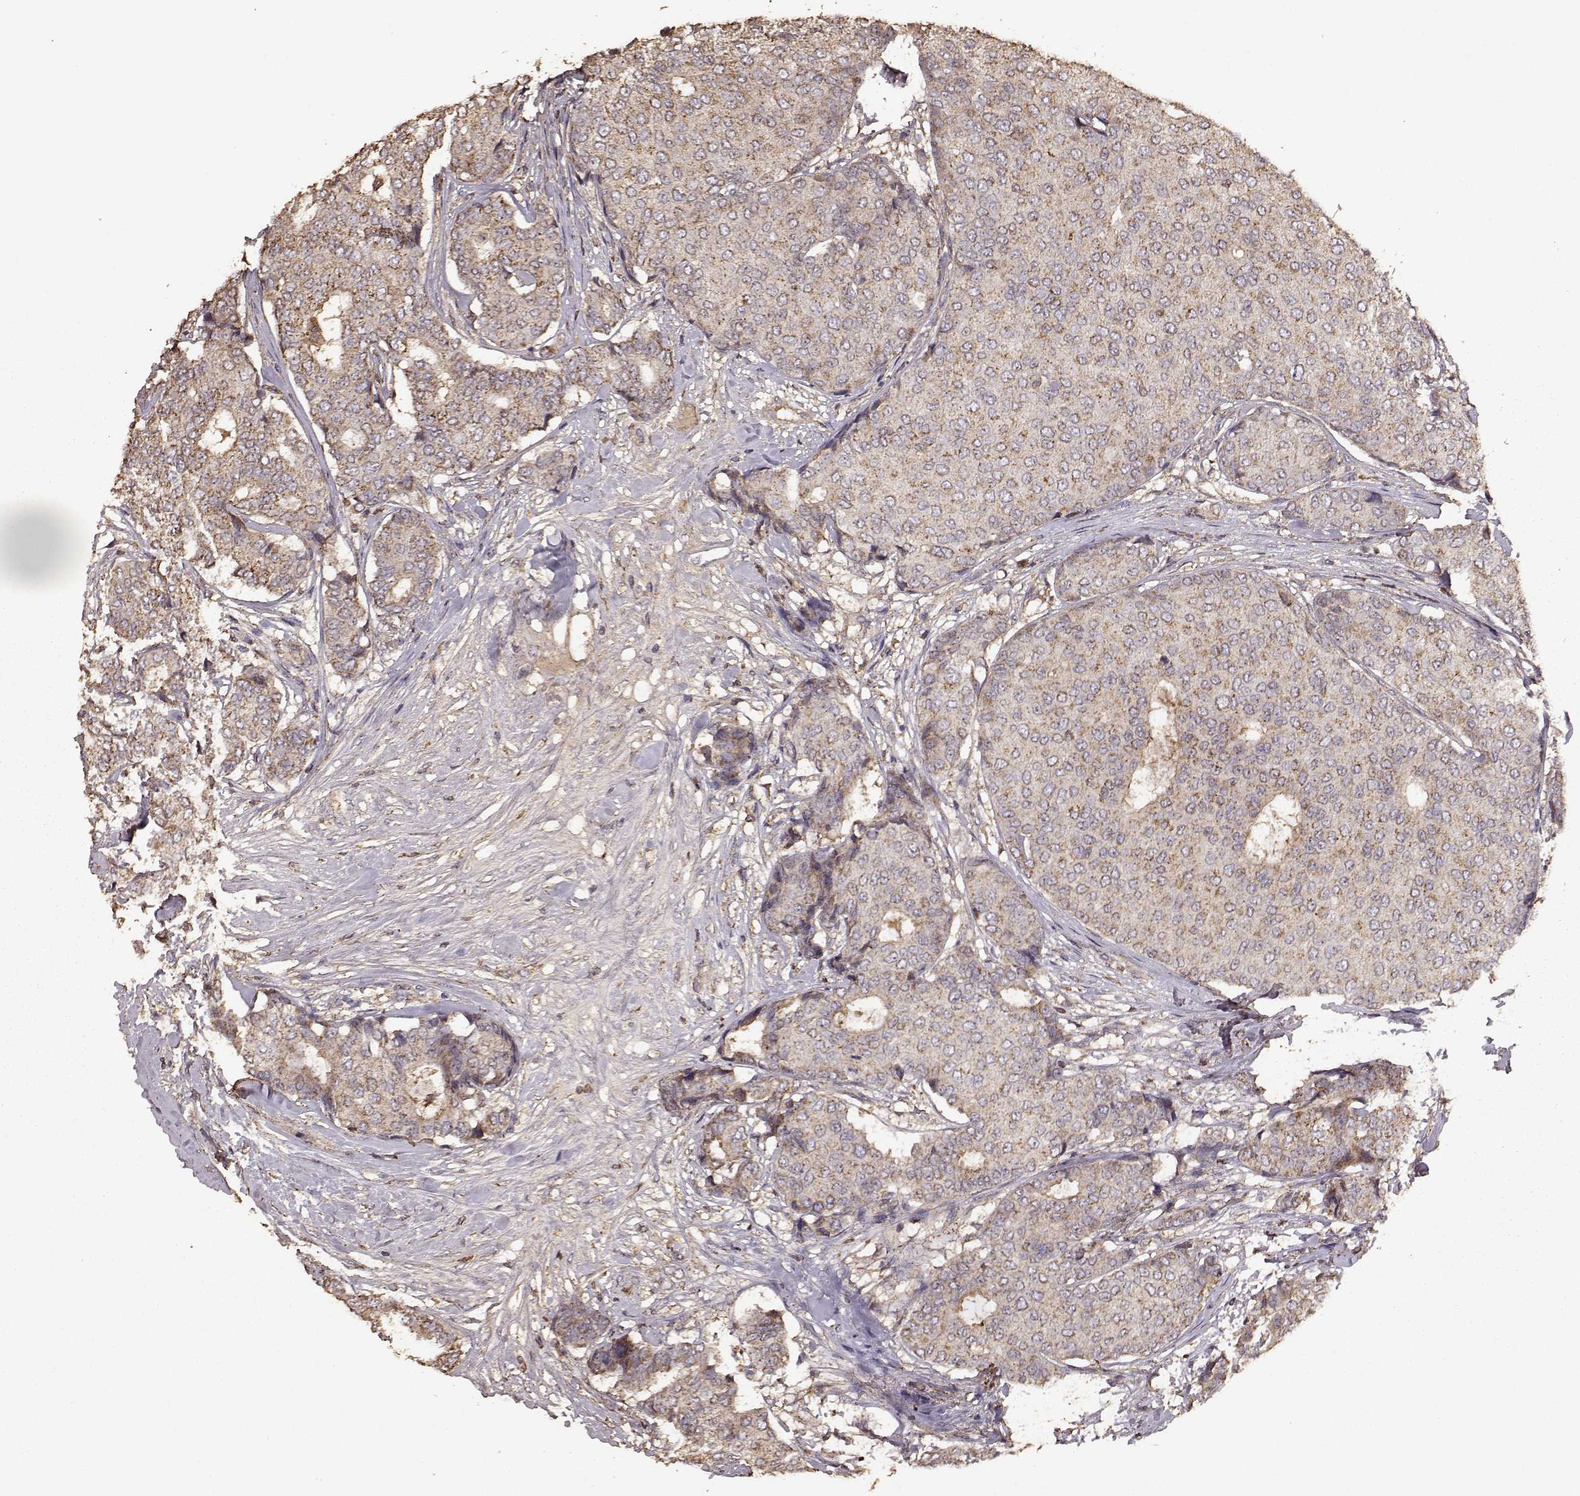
{"staining": {"intensity": "moderate", "quantity": "<25%", "location": "cytoplasmic/membranous"}, "tissue": "breast cancer", "cell_type": "Tumor cells", "image_type": "cancer", "snomed": [{"axis": "morphology", "description": "Duct carcinoma"}, {"axis": "topography", "description": "Breast"}], "caption": "IHC (DAB) staining of human breast cancer reveals moderate cytoplasmic/membranous protein positivity in approximately <25% of tumor cells.", "gene": "PTGES2", "patient": {"sex": "female", "age": 75}}